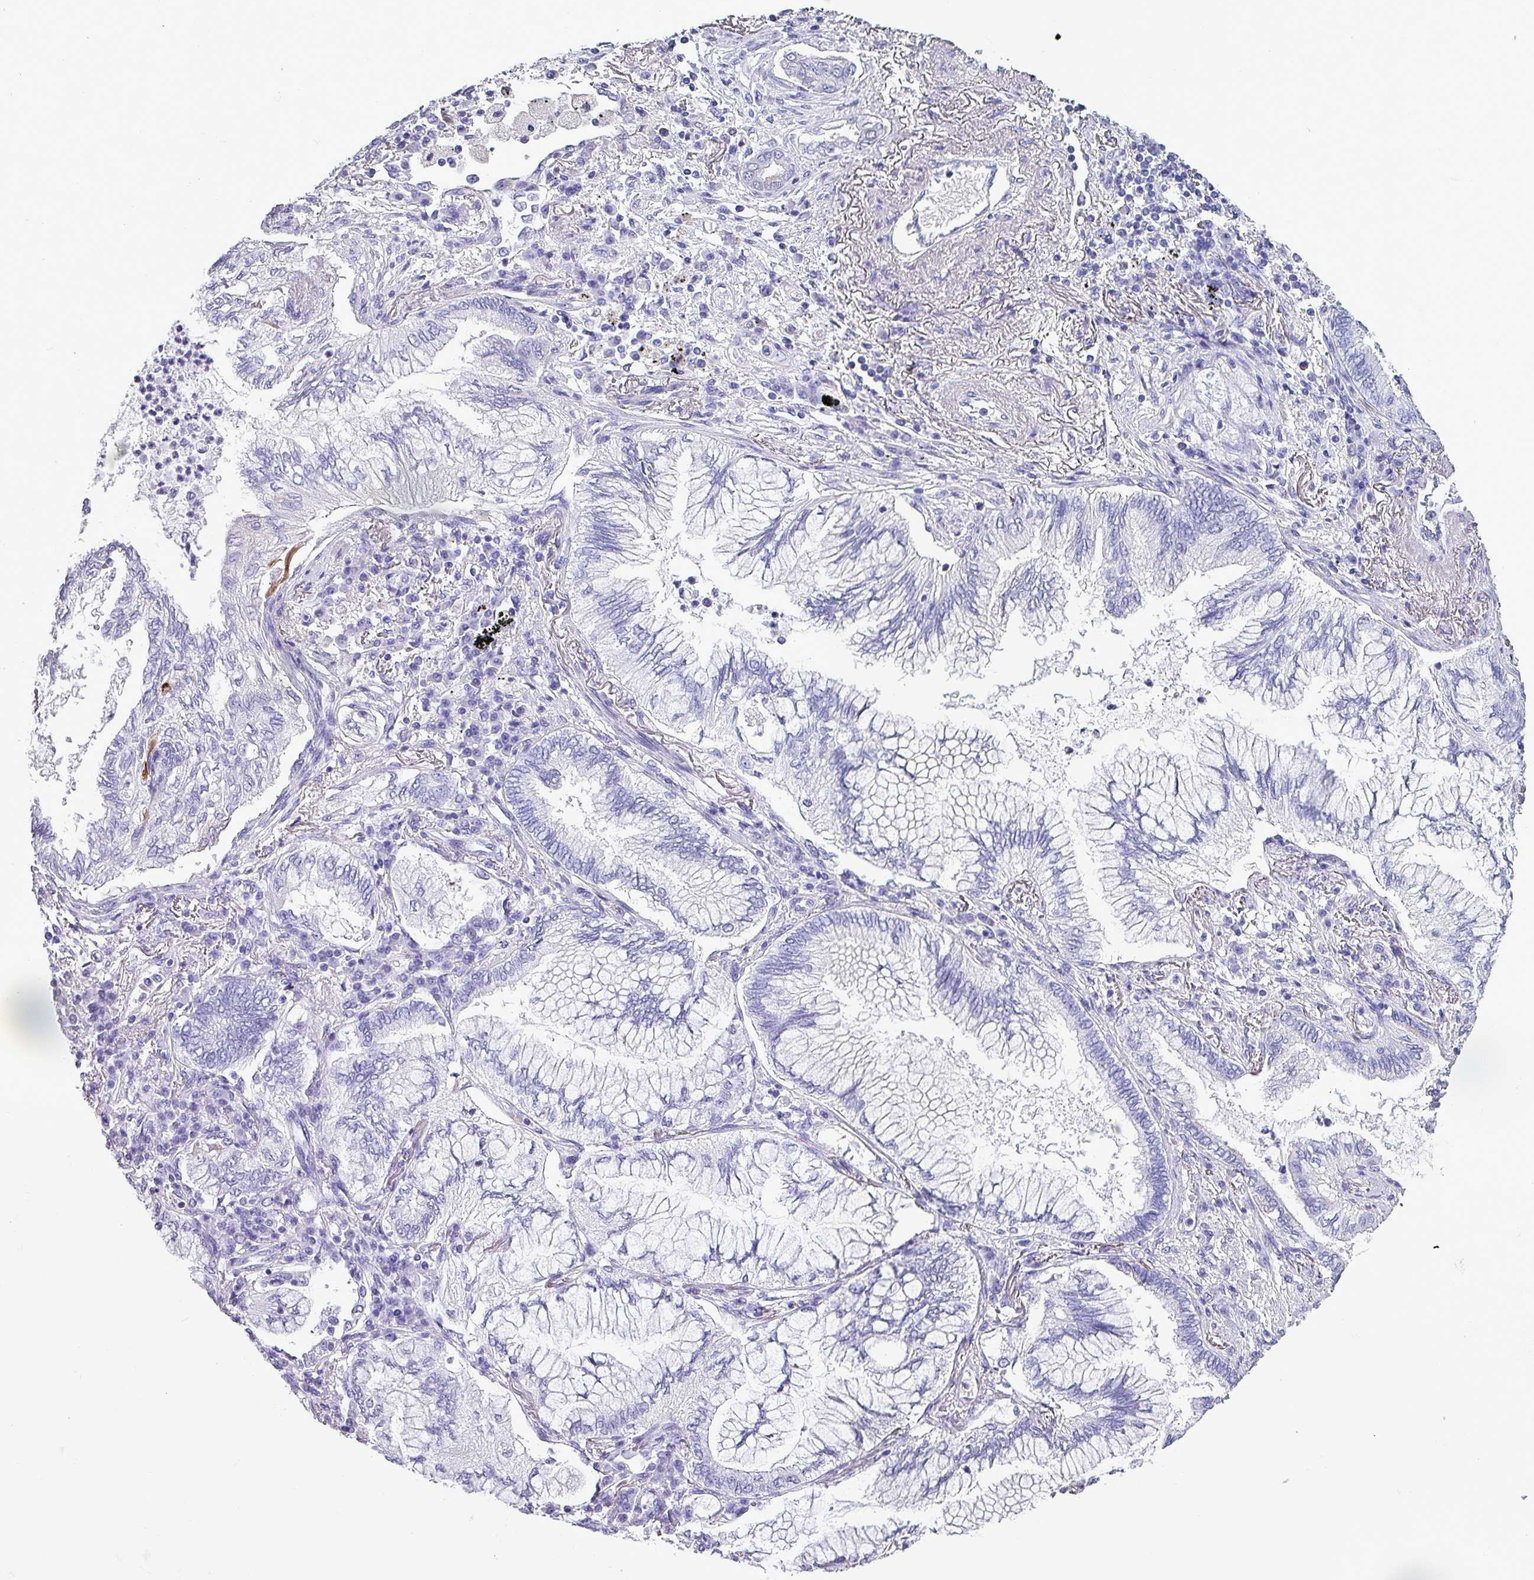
{"staining": {"intensity": "negative", "quantity": "none", "location": "none"}, "tissue": "lung cancer", "cell_type": "Tumor cells", "image_type": "cancer", "snomed": [{"axis": "morphology", "description": "Adenocarcinoma, NOS"}, {"axis": "topography", "description": "Lung"}], "caption": "The micrograph shows no significant positivity in tumor cells of adenocarcinoma (lung).", "gene": "KRT6C", "patient": {"sex": "female", "age": 70}}